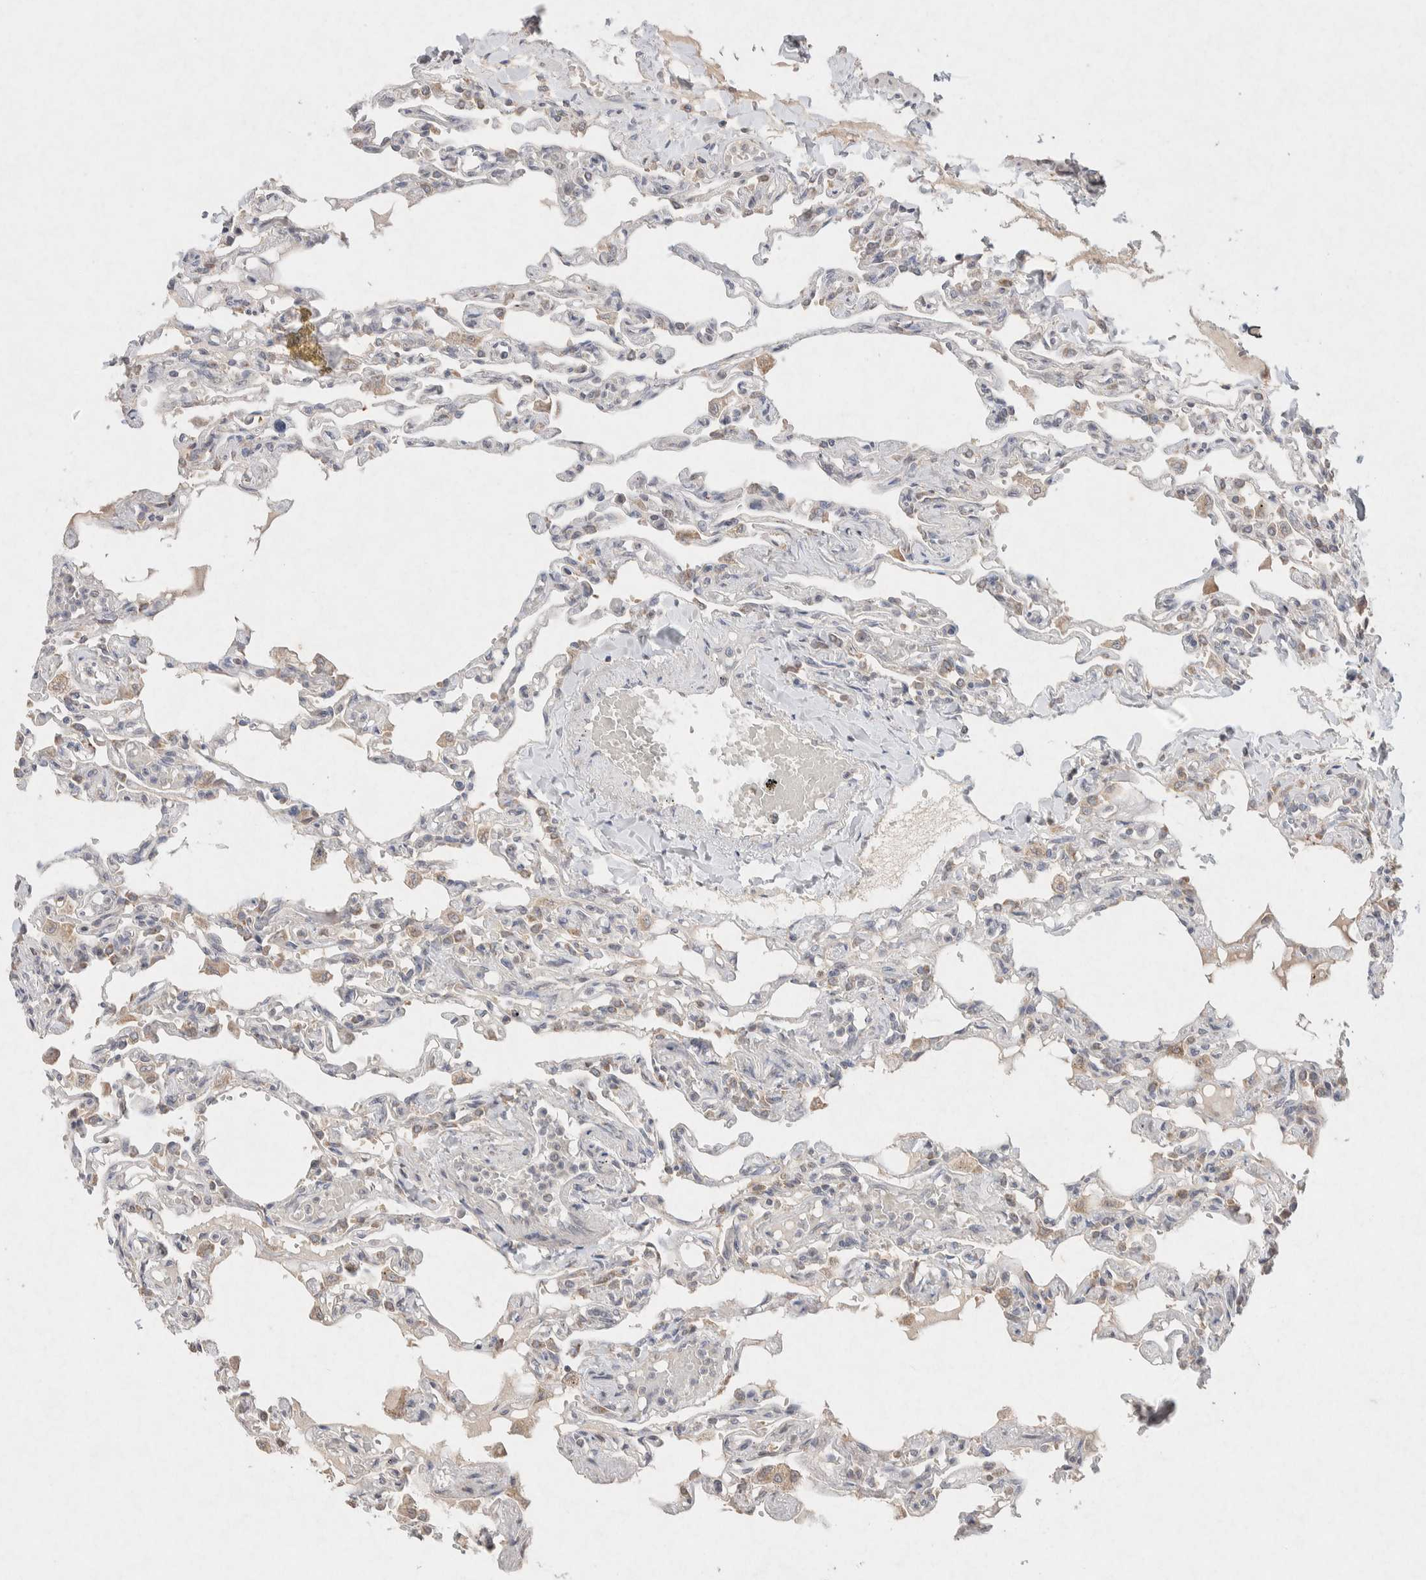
{"staining": {"intensity": "negative", "quantity": "none", "location": "none"}, "tissue": "lung", "cell_type": "Alveolar cells", "image_type": "normal", "snomed": [{"axis": "morphology", "description": "Normal tissue, NOS"}, {"axis": "topography", "description": "Lung"}], "caption": "Lung stained for a protein using immunohistochemistry shows no positivity alveolar cells.", "gene": "CMTM4", "patient": {"sex": "male", "age": 21}}